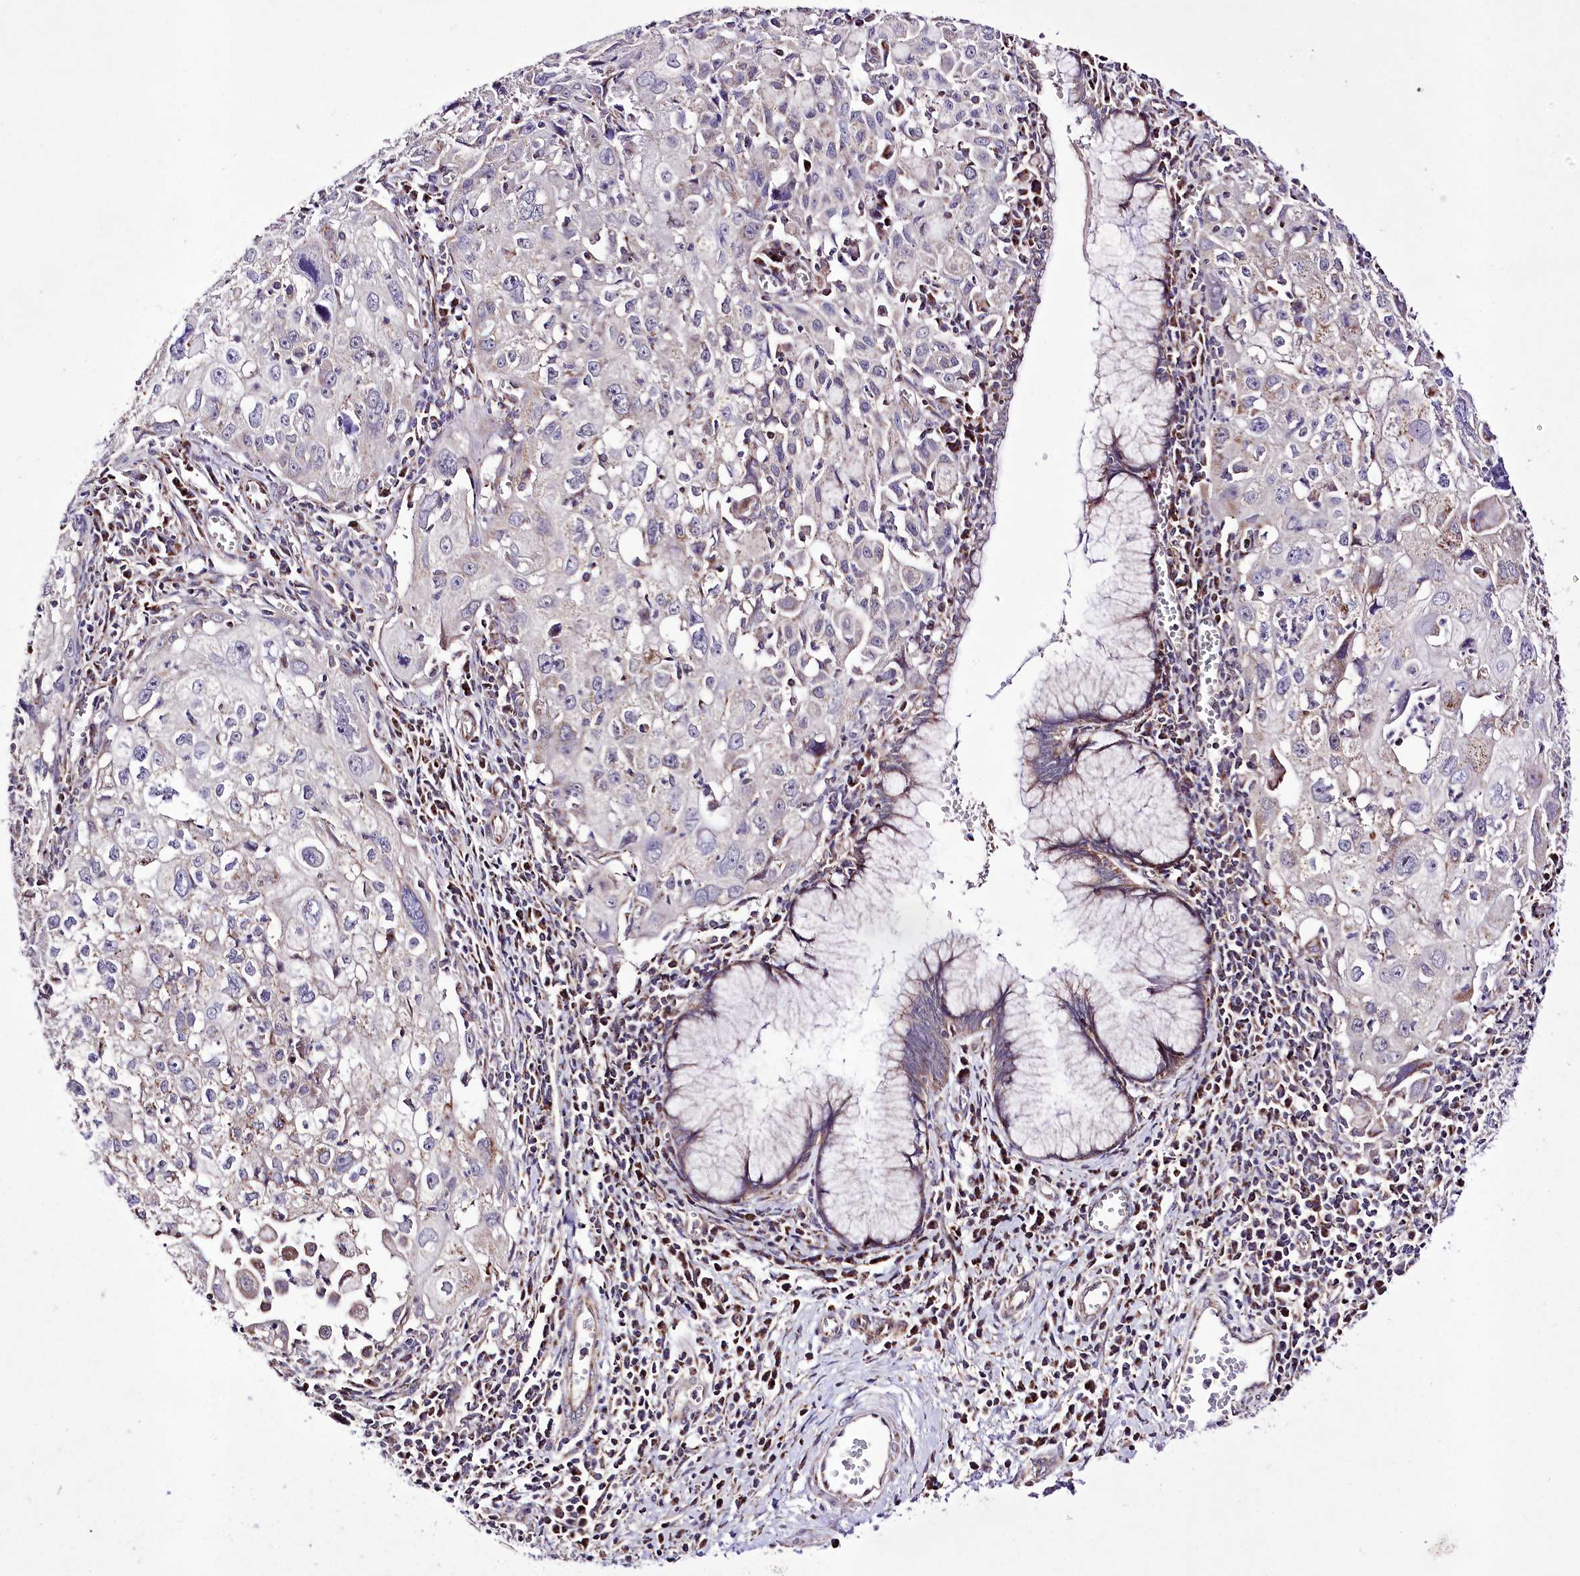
{"staining": {"intensity": "moderate", "quantity": "<25%", "location": "cytoplasmic/membranous"}, "tissue": "cervical cancer", "cell_type": "Tumor cells", "image_type": "cancer", "snomed": [{"axis": "morphology", "description": "Squamous cell carcinoma, NOS"}, {"axis": "topography", "description": "Cervix"}], "caption": "Cervical cancer tissue exhibits moderate cytoplasmic/membranous positivity in about <25% of tumor cells, visualized by immunohistochemistry. (DAB (3,3'-diaminobenzidine) = brown stain, brightfield microscopy at high magnification).", "gene": "ATE1", "patient": {"sex": "female", "age": 42}}